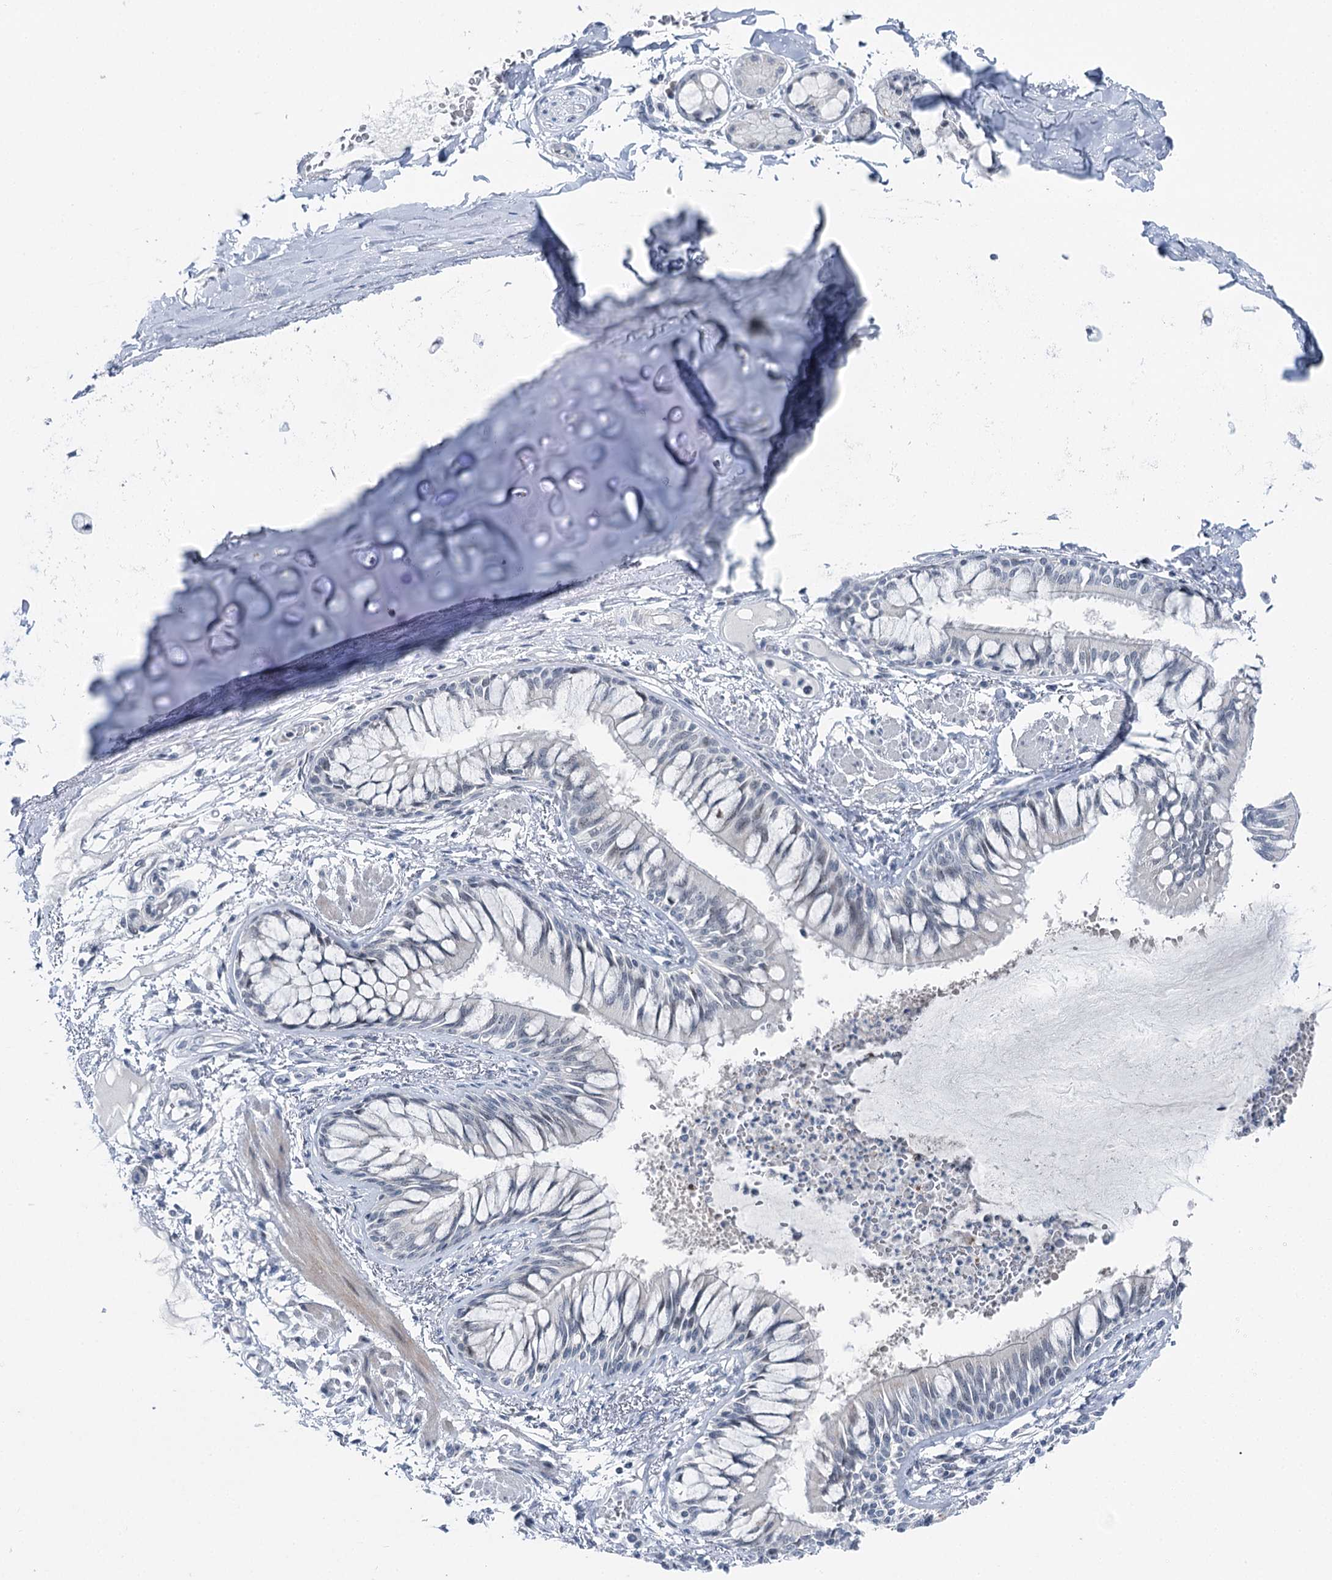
{"staining": {"intensity": "negative", "quantity": "none", "location": "none"}, "tissue": "adipose tissue", "cell_type": "Adipocytes", "image_type": "normal", "snomed": [{"axis": "morphology", "description": "Normal tissue, NOS"}, {"axis": "topography", "description": "Cartilage tissue"}, {"axis": "topography", "description": "Bronchus"}, {"axis": "topography", "description": "Lung"}, {"axis": "topography", "description": "Peripheral nerve tissue"}], "caption": "Immunohistochemistry micrograph of benign human adipose tissue stained for a protein (brown), which shows no staining in adipocytes. (DAB (3,3'-diaminobenzidine) immunohistochemistry (IHC) visualized using brightfield microscopy, high magnification).", "gene": "STEEP1", "patient": {"sex": "female", "age": 49}}